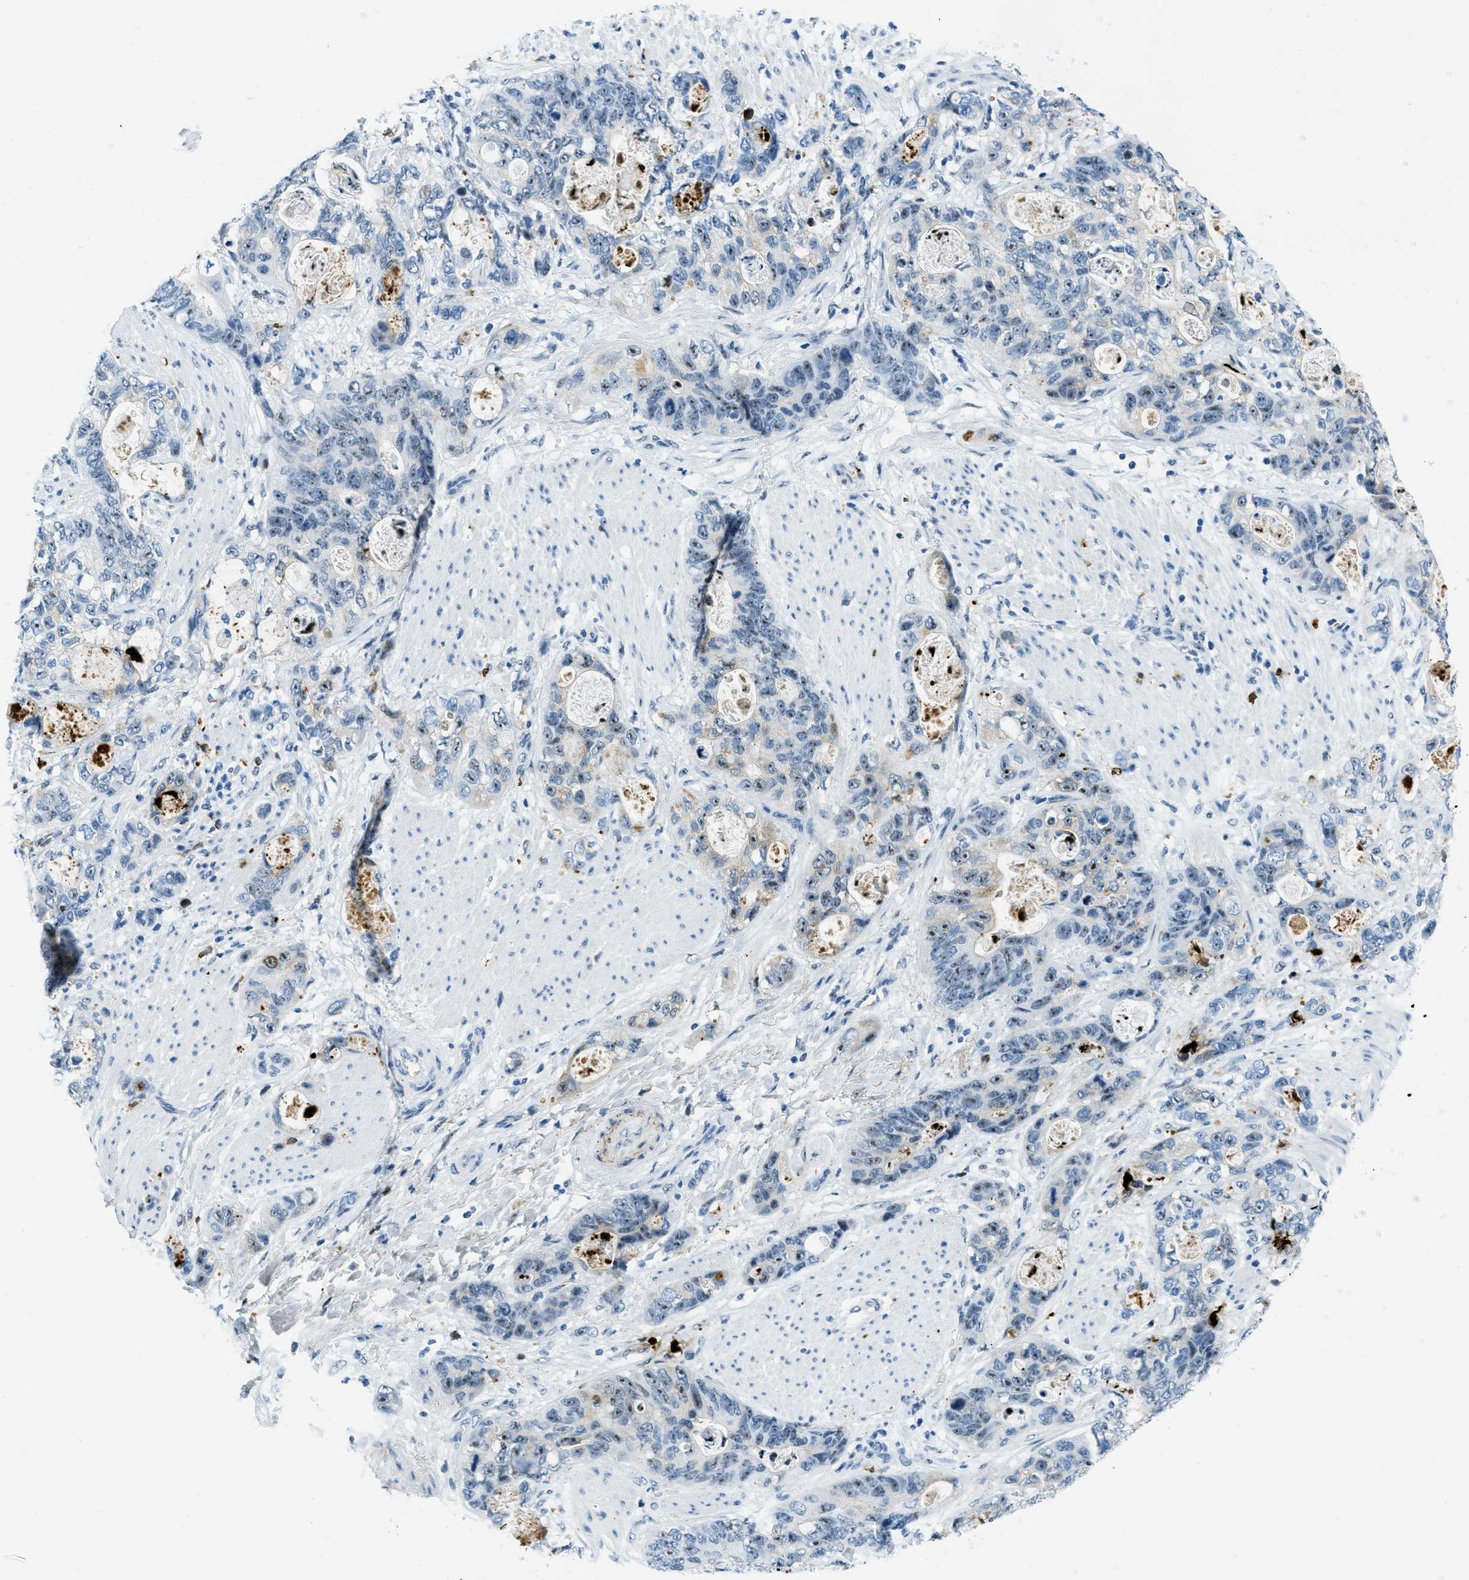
{"staining": {"intensity": "moderate", "quantity": "25%-75%", "location": "nuclear"}, "tissue": "stomach cancer", "cell_type": "Tumor cells", "image_type": "cancer", "snomed": [{"axis": "morphology", "description": "Normal tissue, NOS"}, {"axis": "morphology", "description": "Adenocarcinoma, NOS"}, {"axis": "topography", "description": "Stomach"}], "caption": "Immunohistochemical staining of stomach cancer reveals moderate nuclear protein expression in about 25%-75% of tumor cells.", "gene": "PLA2G2A", "patient": {"sex": "female", "age": 89}}